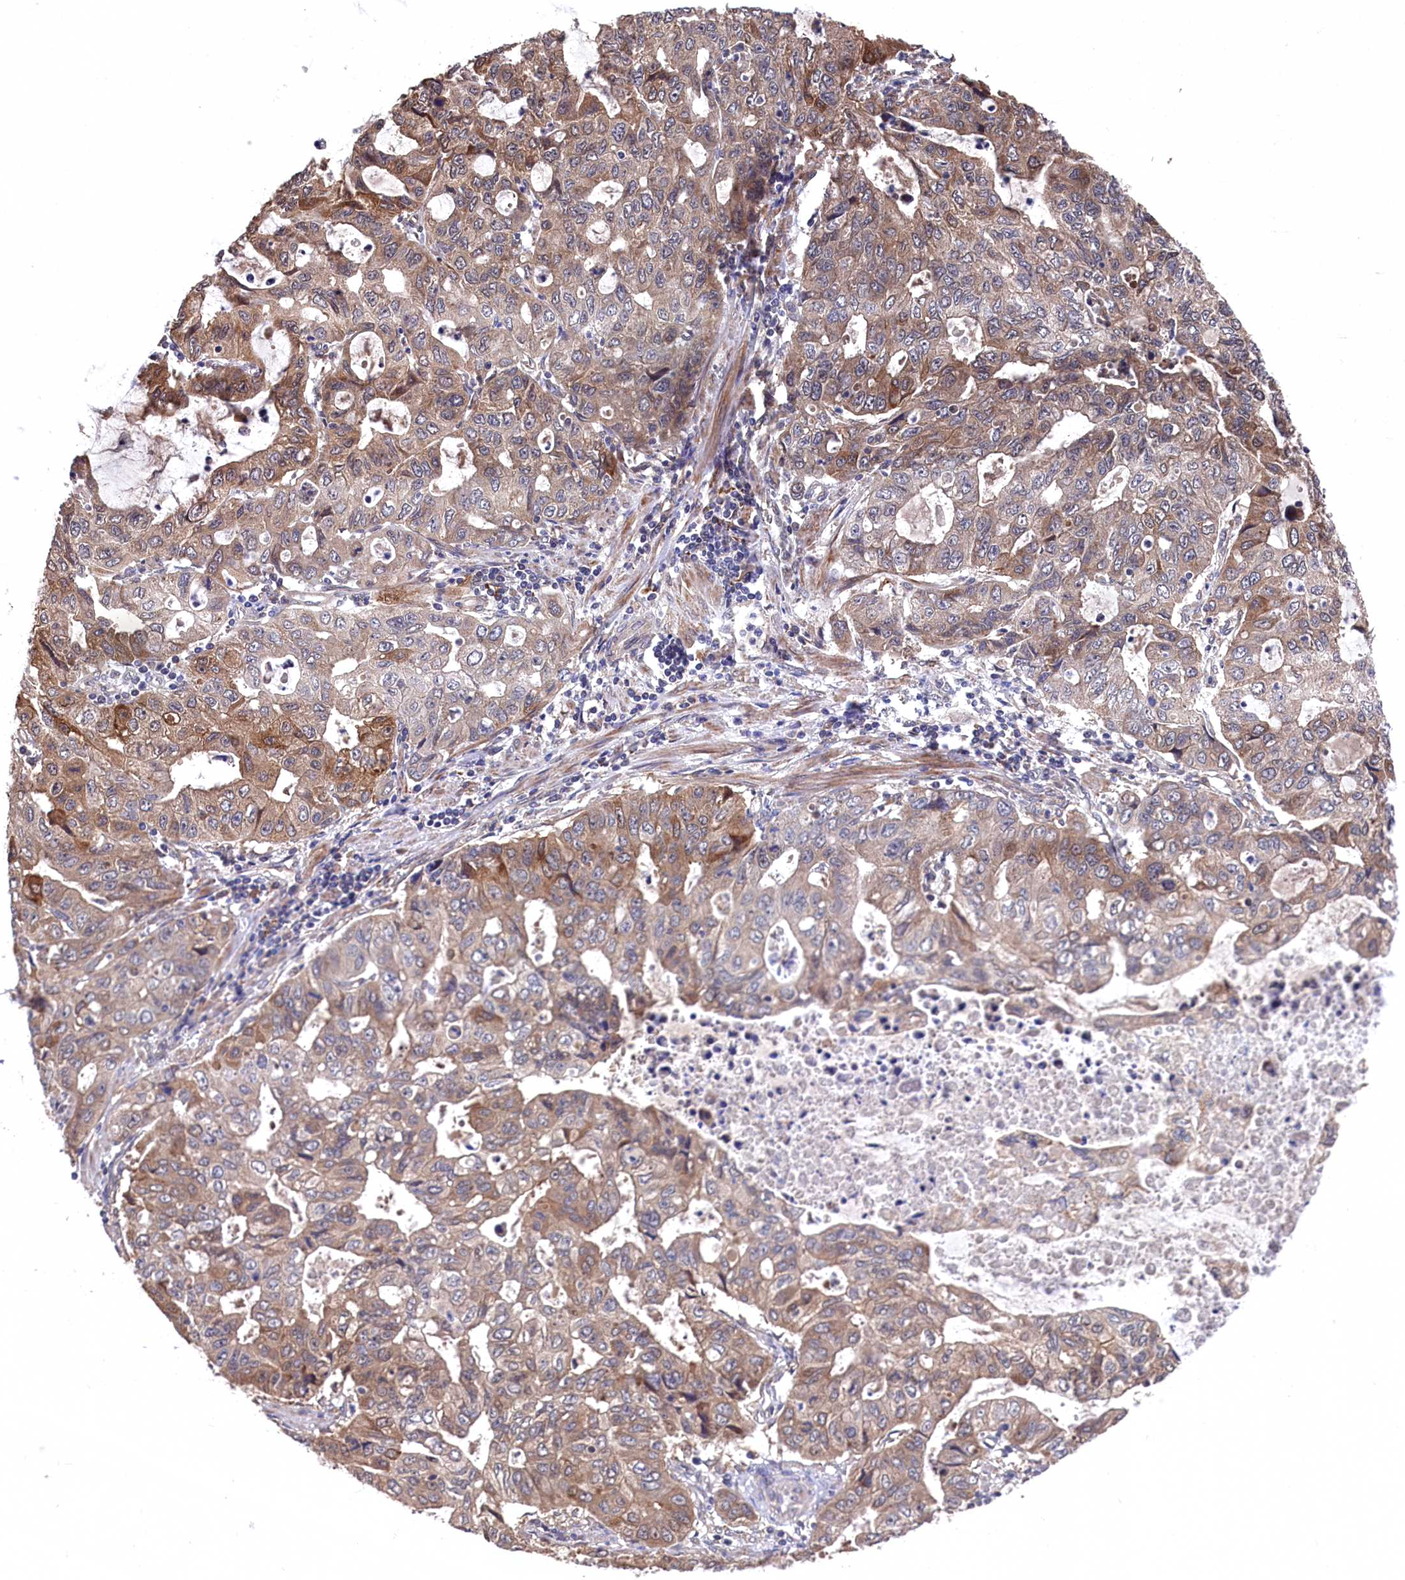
{"staining": {"intensity": "moderate", "quantity": ">75%", "location": "cytoplasmic/membranous"}, "tissue": "stomach cancer", "cell_type": "Tumor cells", "image_type": "cancer", "snomed": [{"axis": "morphology", "description": "Adenocarcinoma, NOS"}, {"axis": "topography", "description": "Stomach, lower"}], "caption": "High-power microscopy captured an immunohistochemistry image of adenocarcinoma (stomach), revealing moderate cytoplasmic/membranous expression in approximately >75% of tumor cells.", "gene": "SLC12A4", "patient": {"sex": "female", "age": 43}}